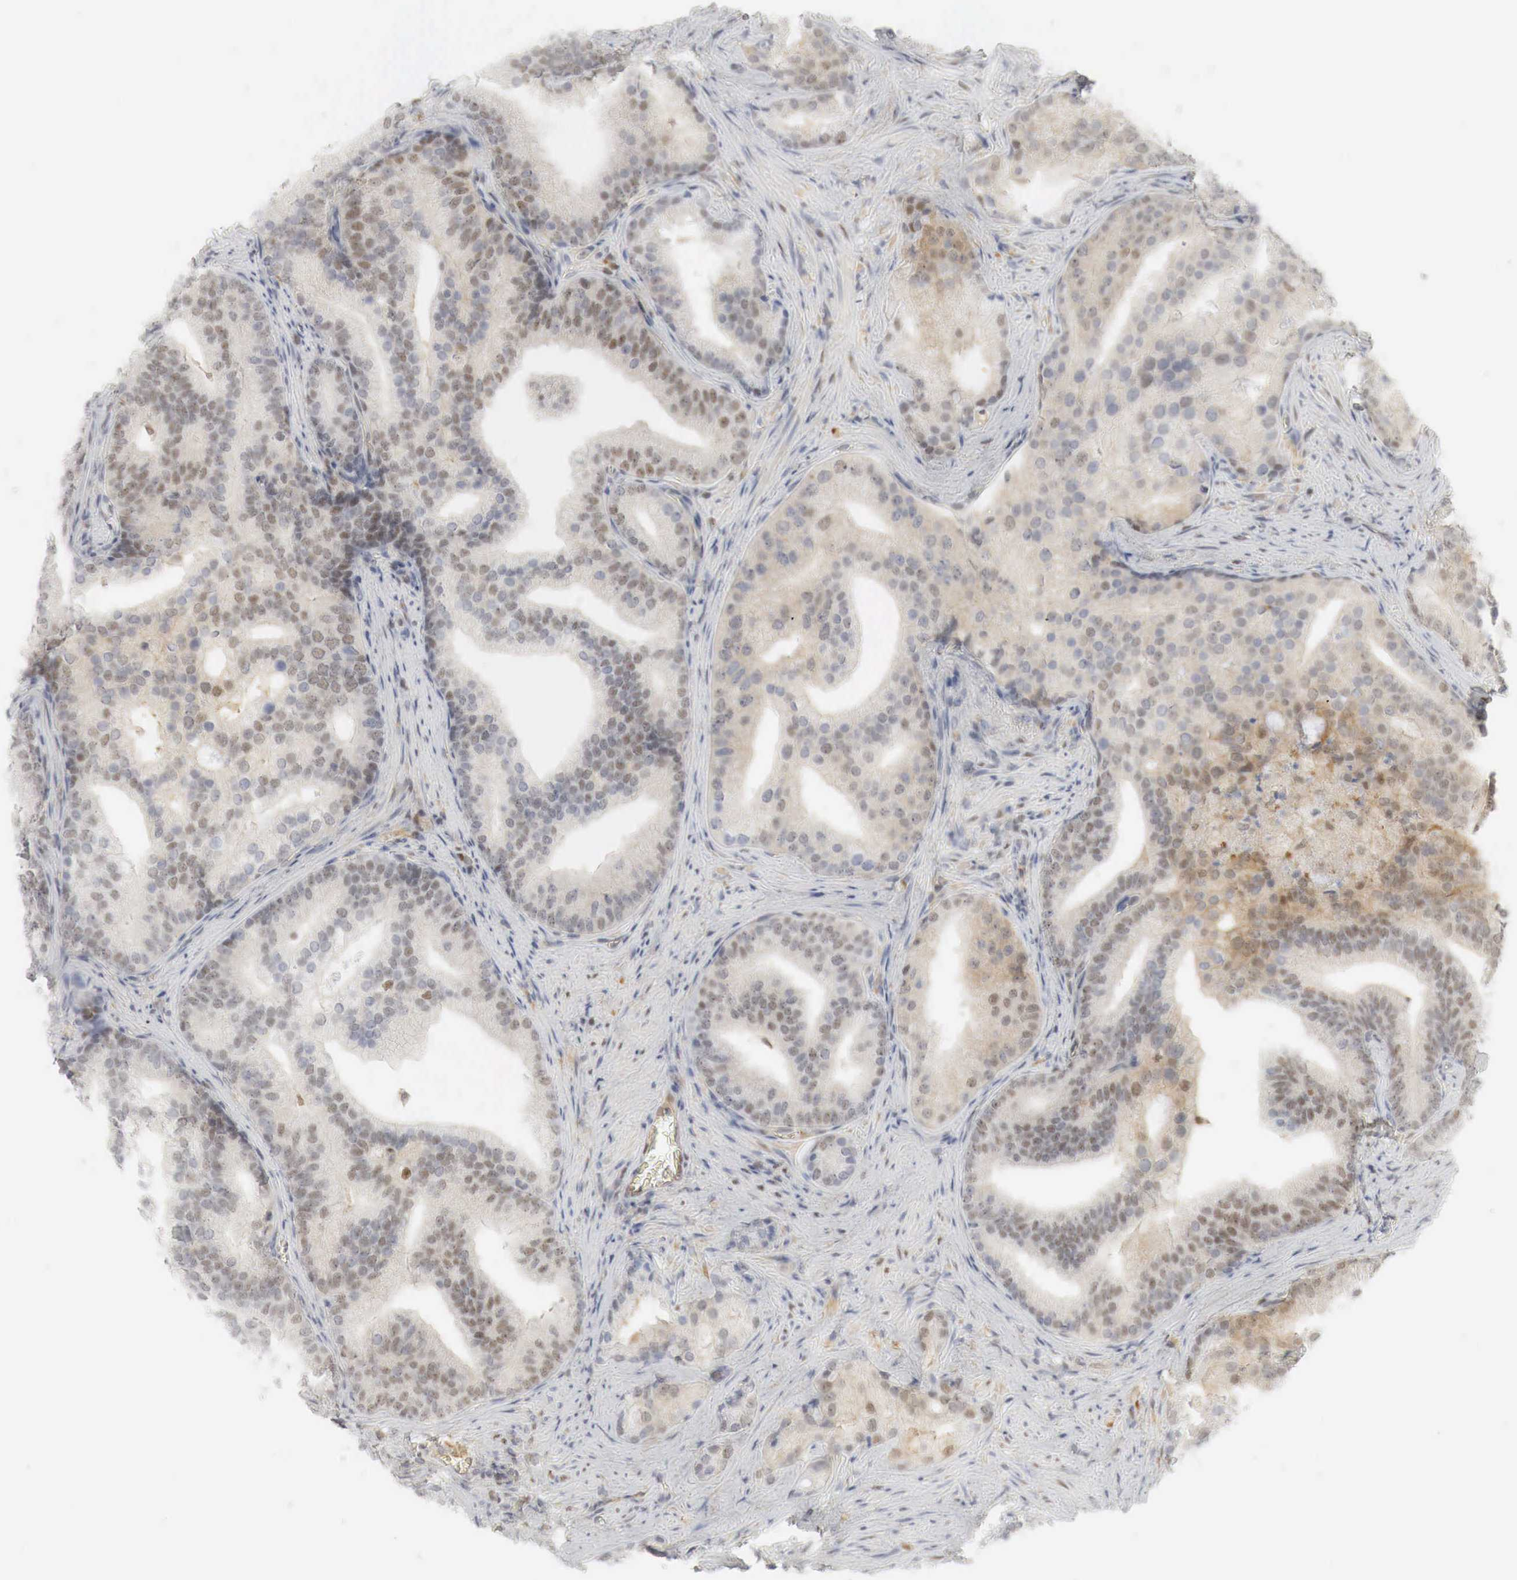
{"staining": {"intensity": "moderate", "quantity": "25%-75%", "location": "cytoplasmic/membranous,nuclear"}, "tissue": "prostate cancer", "cell_type": "Tumor cells", "image_type": "cancer", "snomed": [{"axis": "morphology", "description": "Adenocarcinoma, Low grade"}, {"axis": "topography", "description": "Prostate"}], "caption": "A medium amount of moderate cytoplasmic/membranous and nuclear positivity is identified in approximately 25%-75% of tumor cells in adenocarcinoma (low-grade) (prostate) tissue.", "gene": "MYC", "patient": {"sex": "male", "age": 71}}